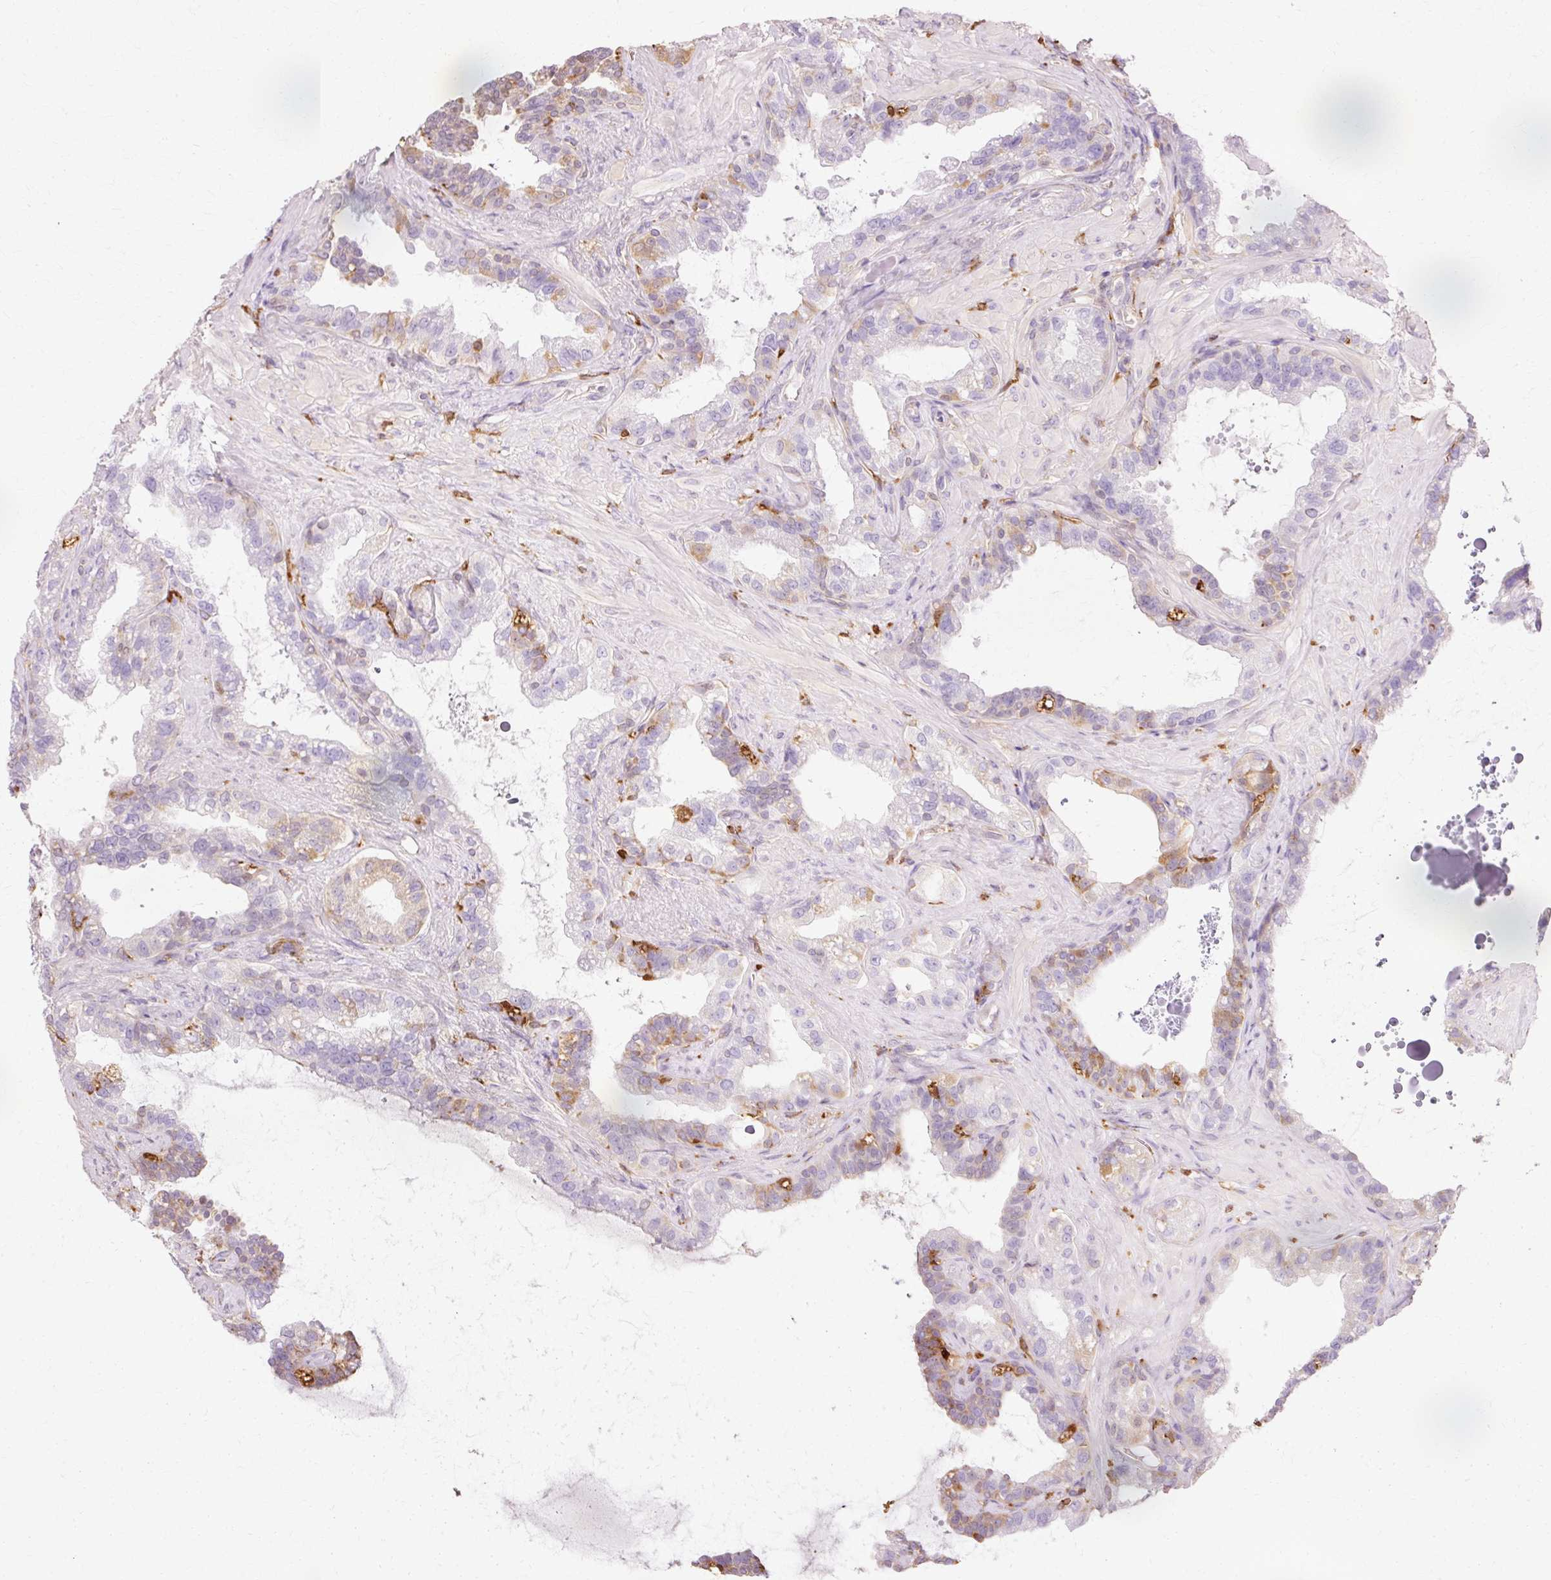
{"staining": {"intensity": "moderate", "quantity": "<25%", "location": "cytoplasmic/membranous"}, "tissue": "seminal vesicle", "cell_type": "Glandular cells", "image_type": "normal", "snomed": [{"axis": "morphology", "description": "Normal tissue, NOS"}, {"axis": "topography", "description": "Seminal veicle"}, {"axis": "topography", "description": "Peripheral nerve tissue"}], "caption": "Immunohistochemical staining of normal human seminal vesicle shows moderate cytoplasmic/membranous protein staining in approximately <25% of glandular cells.", "gene": "GPX1", "patient": {"sex": "male", "age": 76}}